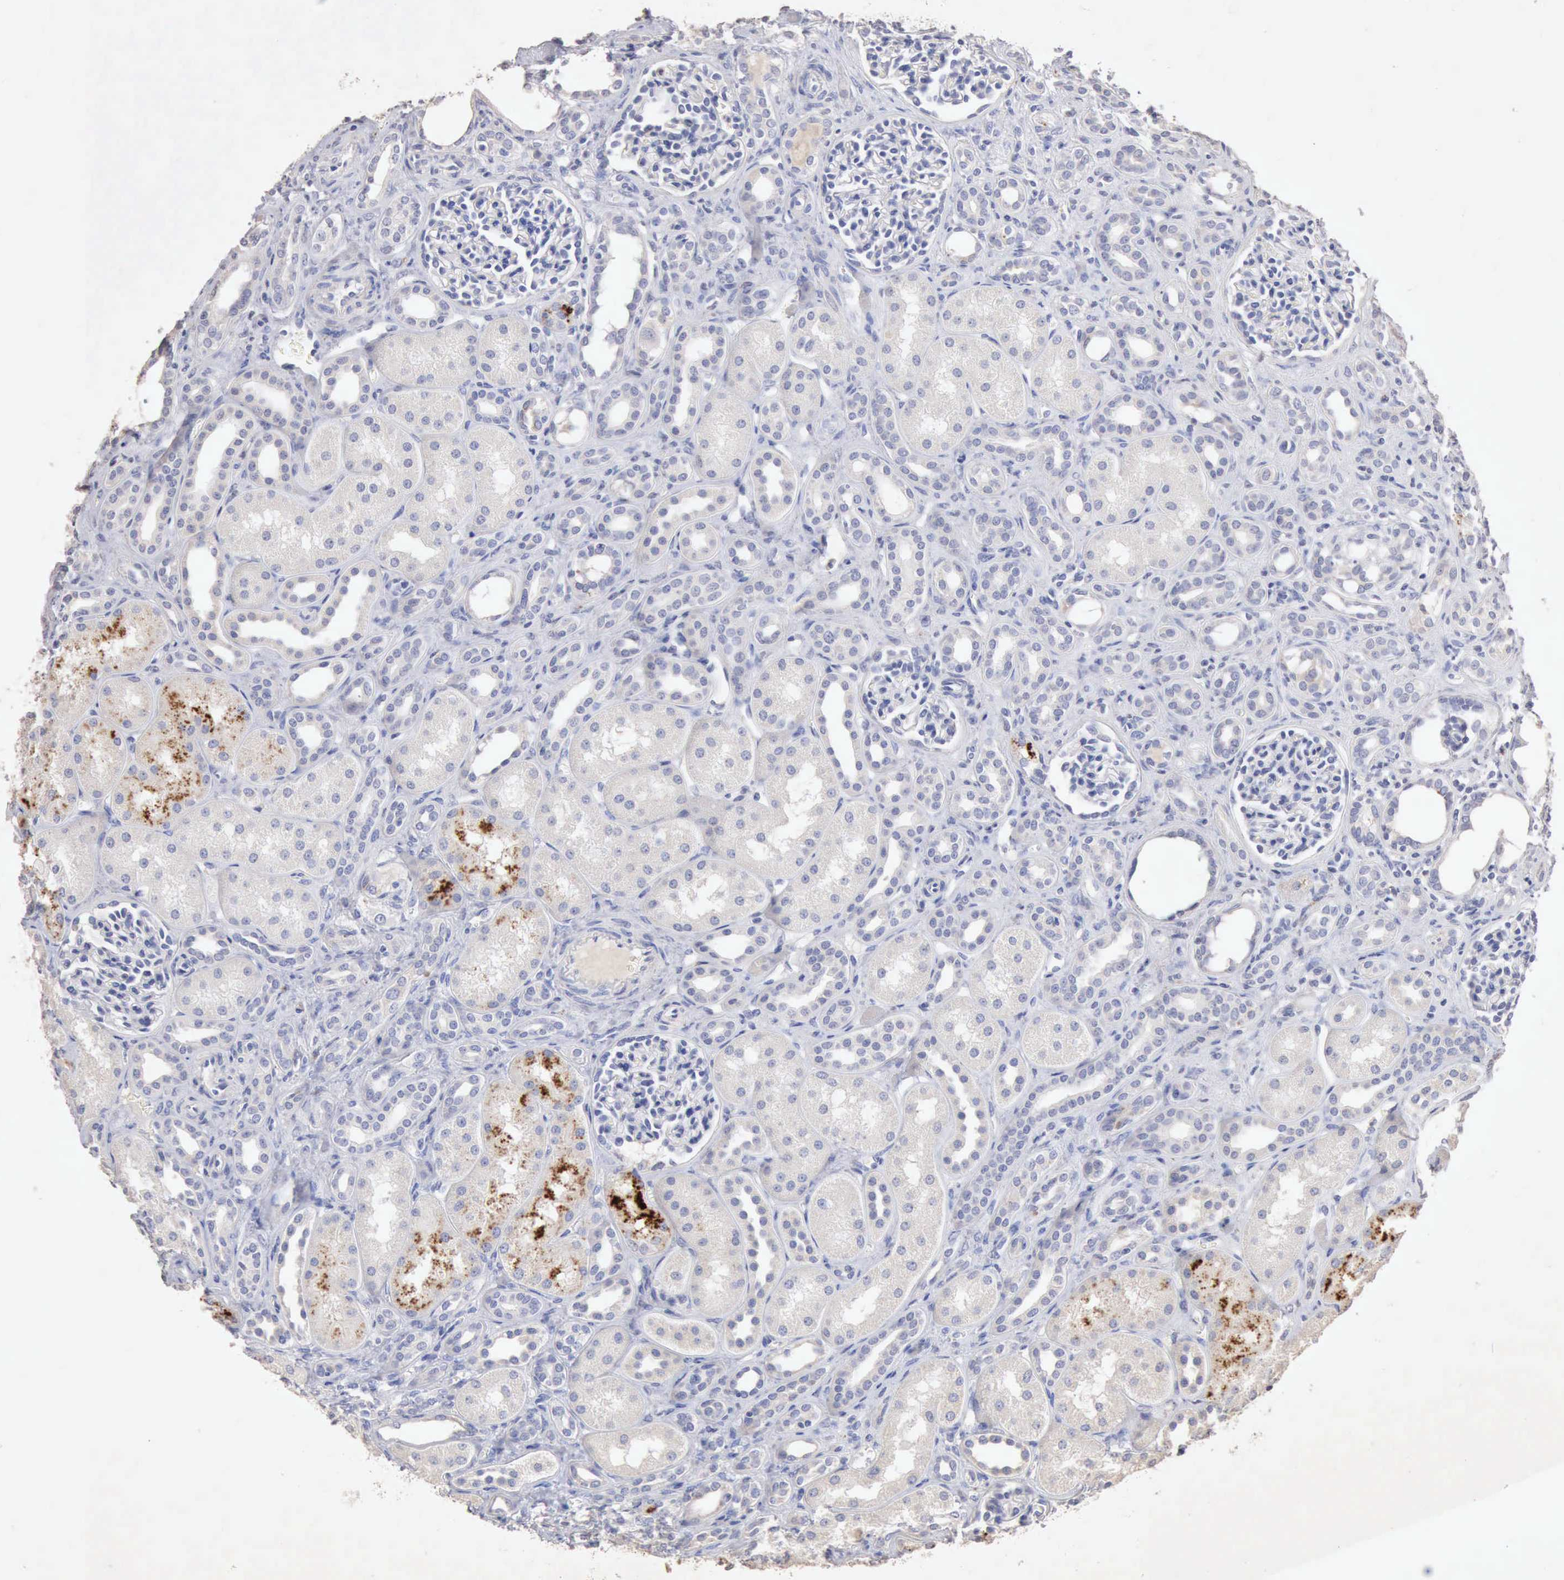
{"staining": {"intensity": "negative", "quantity": "none", "location": "none"}, "tissue": "kidney", "cell_type": "Cells in glomeruli", "image_type": "normal", "snomed": [{"axis": "morphology", "description": "Normal tissue, NOS"}, {"axis": "topography", "description": "Kidney"}], "caption": "Immunohistochemistry of unremarkable human kidney shows no expression in cells in glomeruli.", "gene": "KRT6B", "patient": {"sex": "male", "age": 7}}